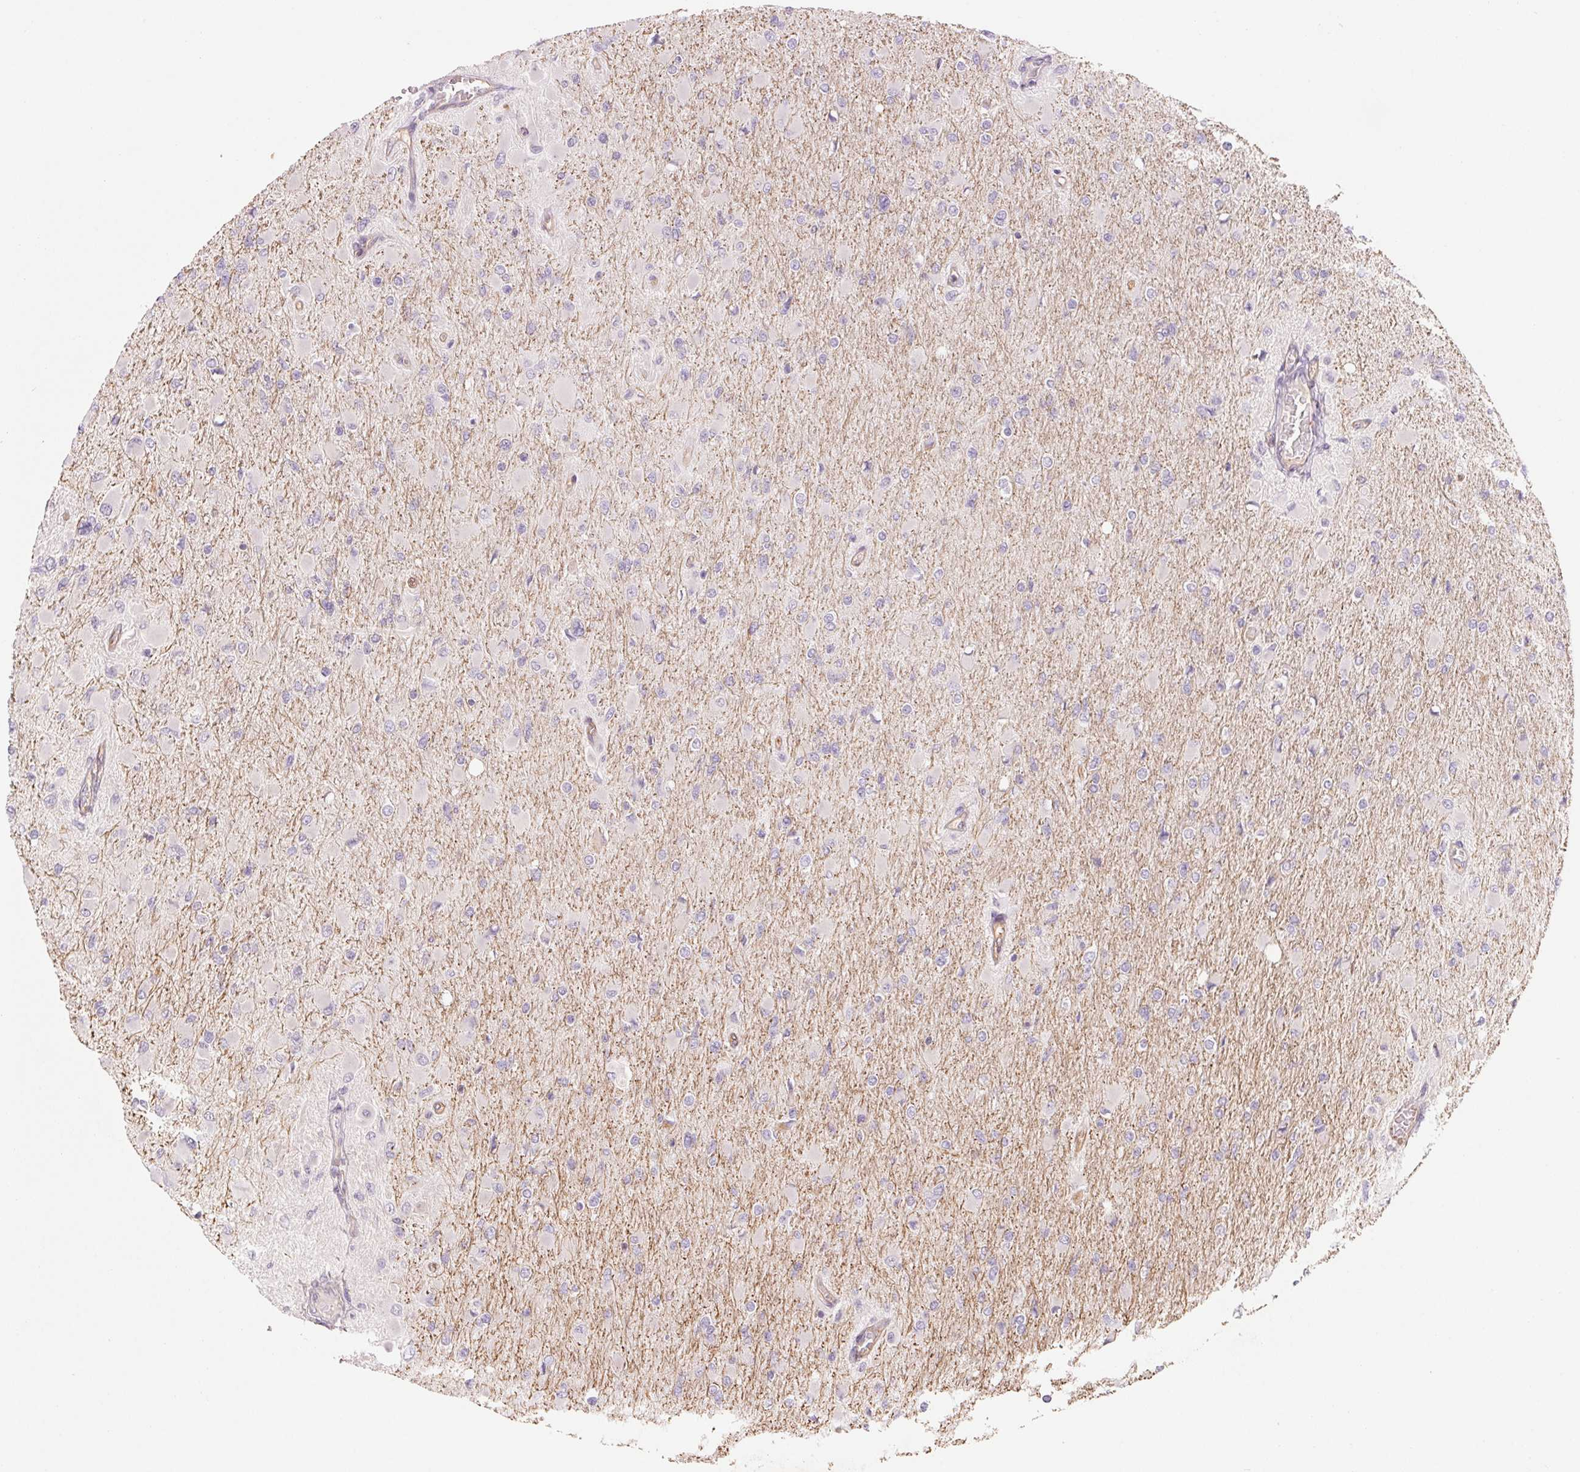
{"staining": {"intensity": "negative", "quantity": "none", "location": "none"}, "tissue": "glioma", "cell_type": "Tumor cells", "image_type": "cancer", "snomed": [{"axis": "morphology", "description": "Glioma, malignant, High grade"}, {"axis": "topography", "description": "Cerebral cortex"}], "caption": "High-grade glioma (malignant) was stained to show a protein in brown. There is no significant positivity in tumor cells. (DAB immunohistochemistry (IHC) with hematoxylin counter stain).", "gene": "ANKRD13B", "patient": {"sex": "female", "age": 36}}